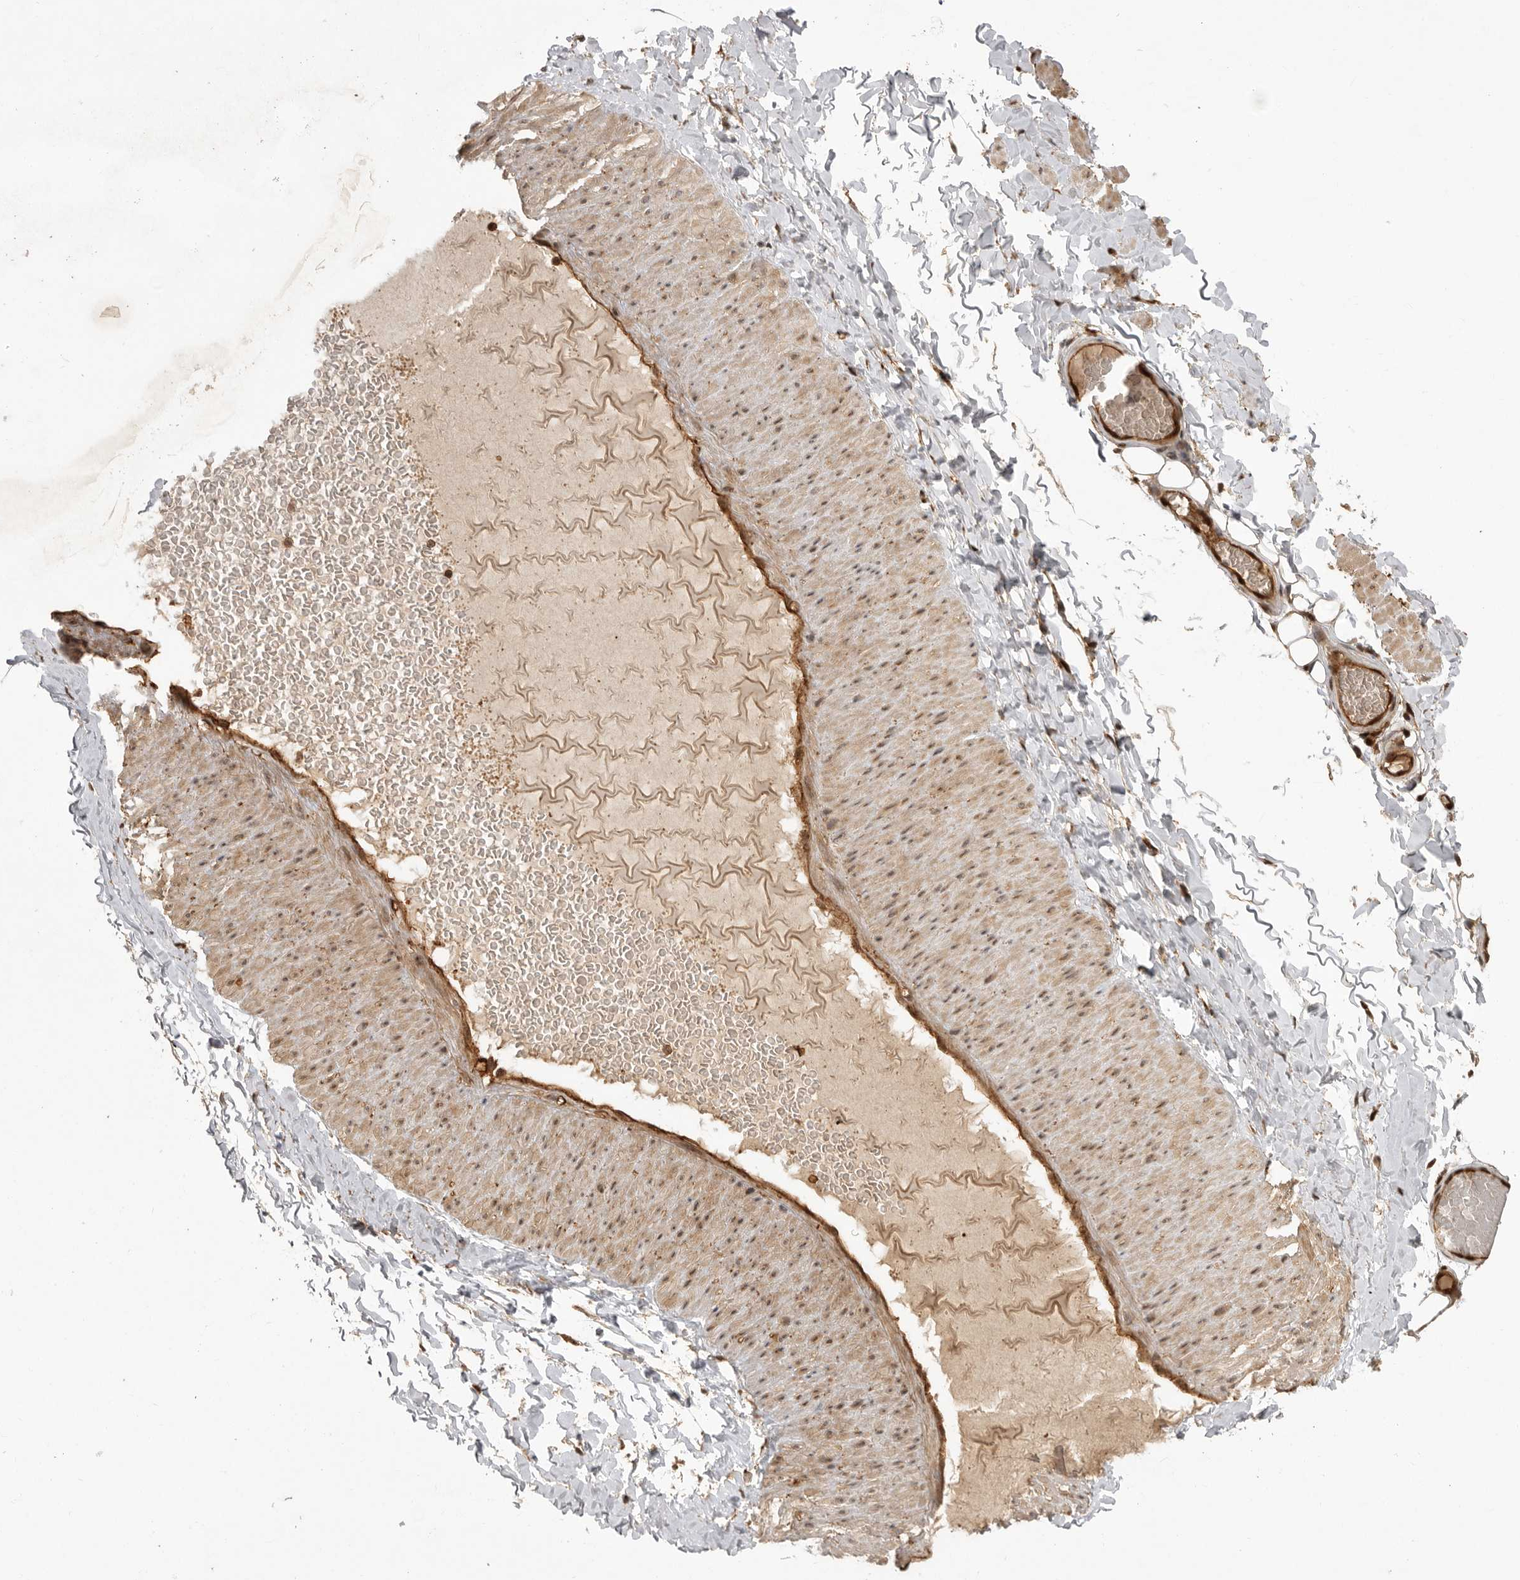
{"staining": {"intensity": "weak", "quantity": "25%-75%", "location": "cytoplasmic/membranous"}, "tissue": "adipose tissue", "cell_type": "Adipocytes", "image_type": "normal", "snomed": [{"axis": "morphology", "description": "Normal tissue, NOS"}, {"axis": "topography", "description": "Adipose tissue"}, {"axis": "topography", "description": "Vascular tissue"}, {"axis": "topography", "description": "Peripheral nerve tissue"}], "caption": "IHC histopathology image of normal adipose tissue stained for a protein (brown), which demonstrates low levels of weak cytoplasmic/membranous staining in approximately 25%-75% of adipocytes.", "gene": "DHDDS", "patient": {"sex": "male", "age": 25}}